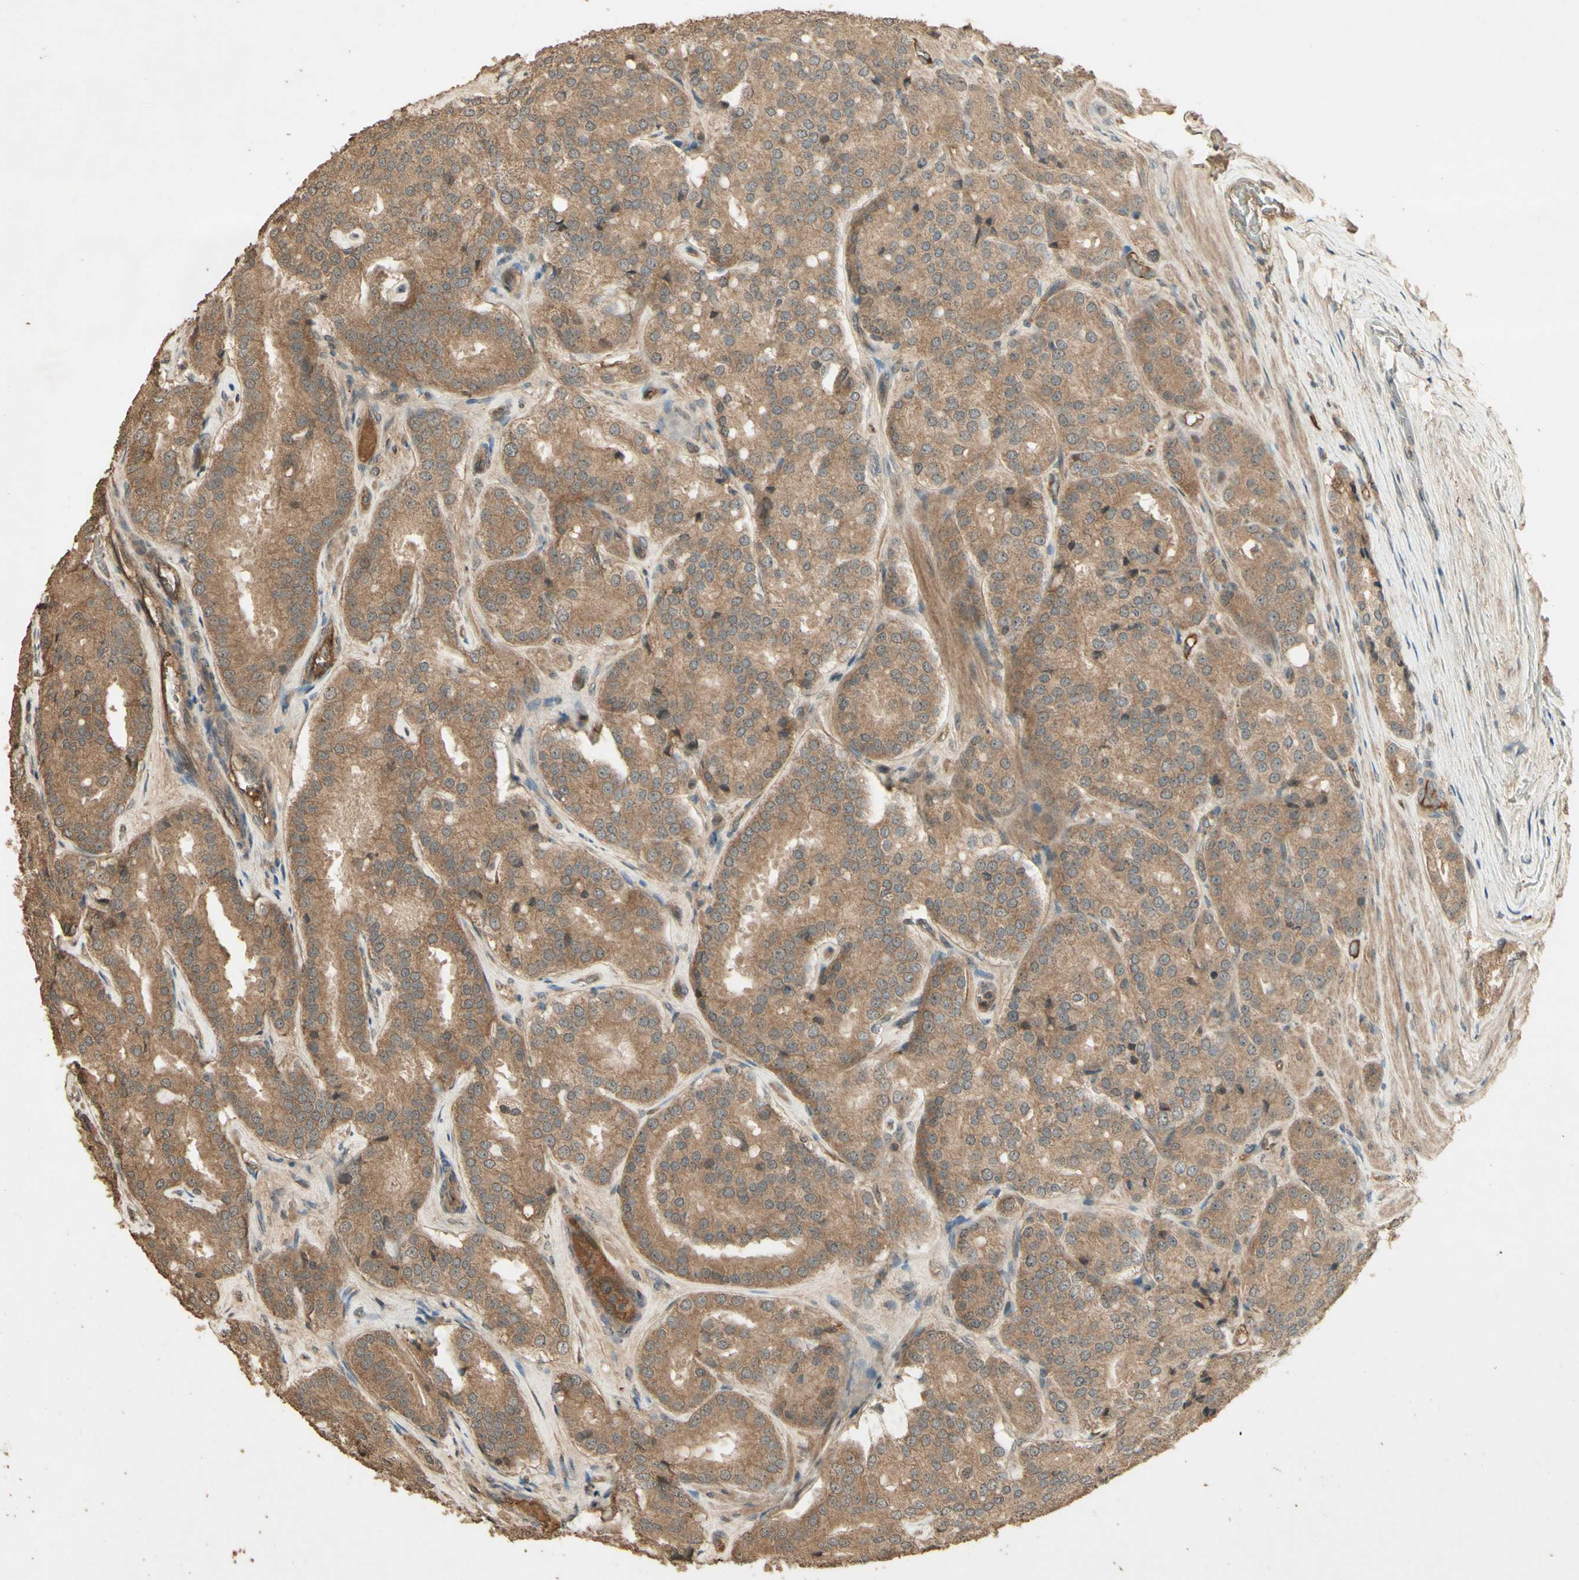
{"staining": {"intensity": "moderate", "quantity": ">75%", "location": "cytoplasmic/membranous"}, "tissue": "prostate cancer", "cell_type": "Tumor cells", "image_type": "cancer", "snomed": [{"axis": "morphology", "description": "Adenocarcinoma, High grade"}, {"axis": "topography", "description": "Prostate"}], "caption": "Immunohistochemistry of human high-grade adenocarcinoma (prostate) displays medium levels of moderate cytoplasmic/membranous expression in about >75% of tumor cells. (DAB (3,3'-diaminobenzidine) IHC with brightfield microscopy, high magnification).", "gene": "SMAD9", "patient": {"sex": "male", "age": 65}}